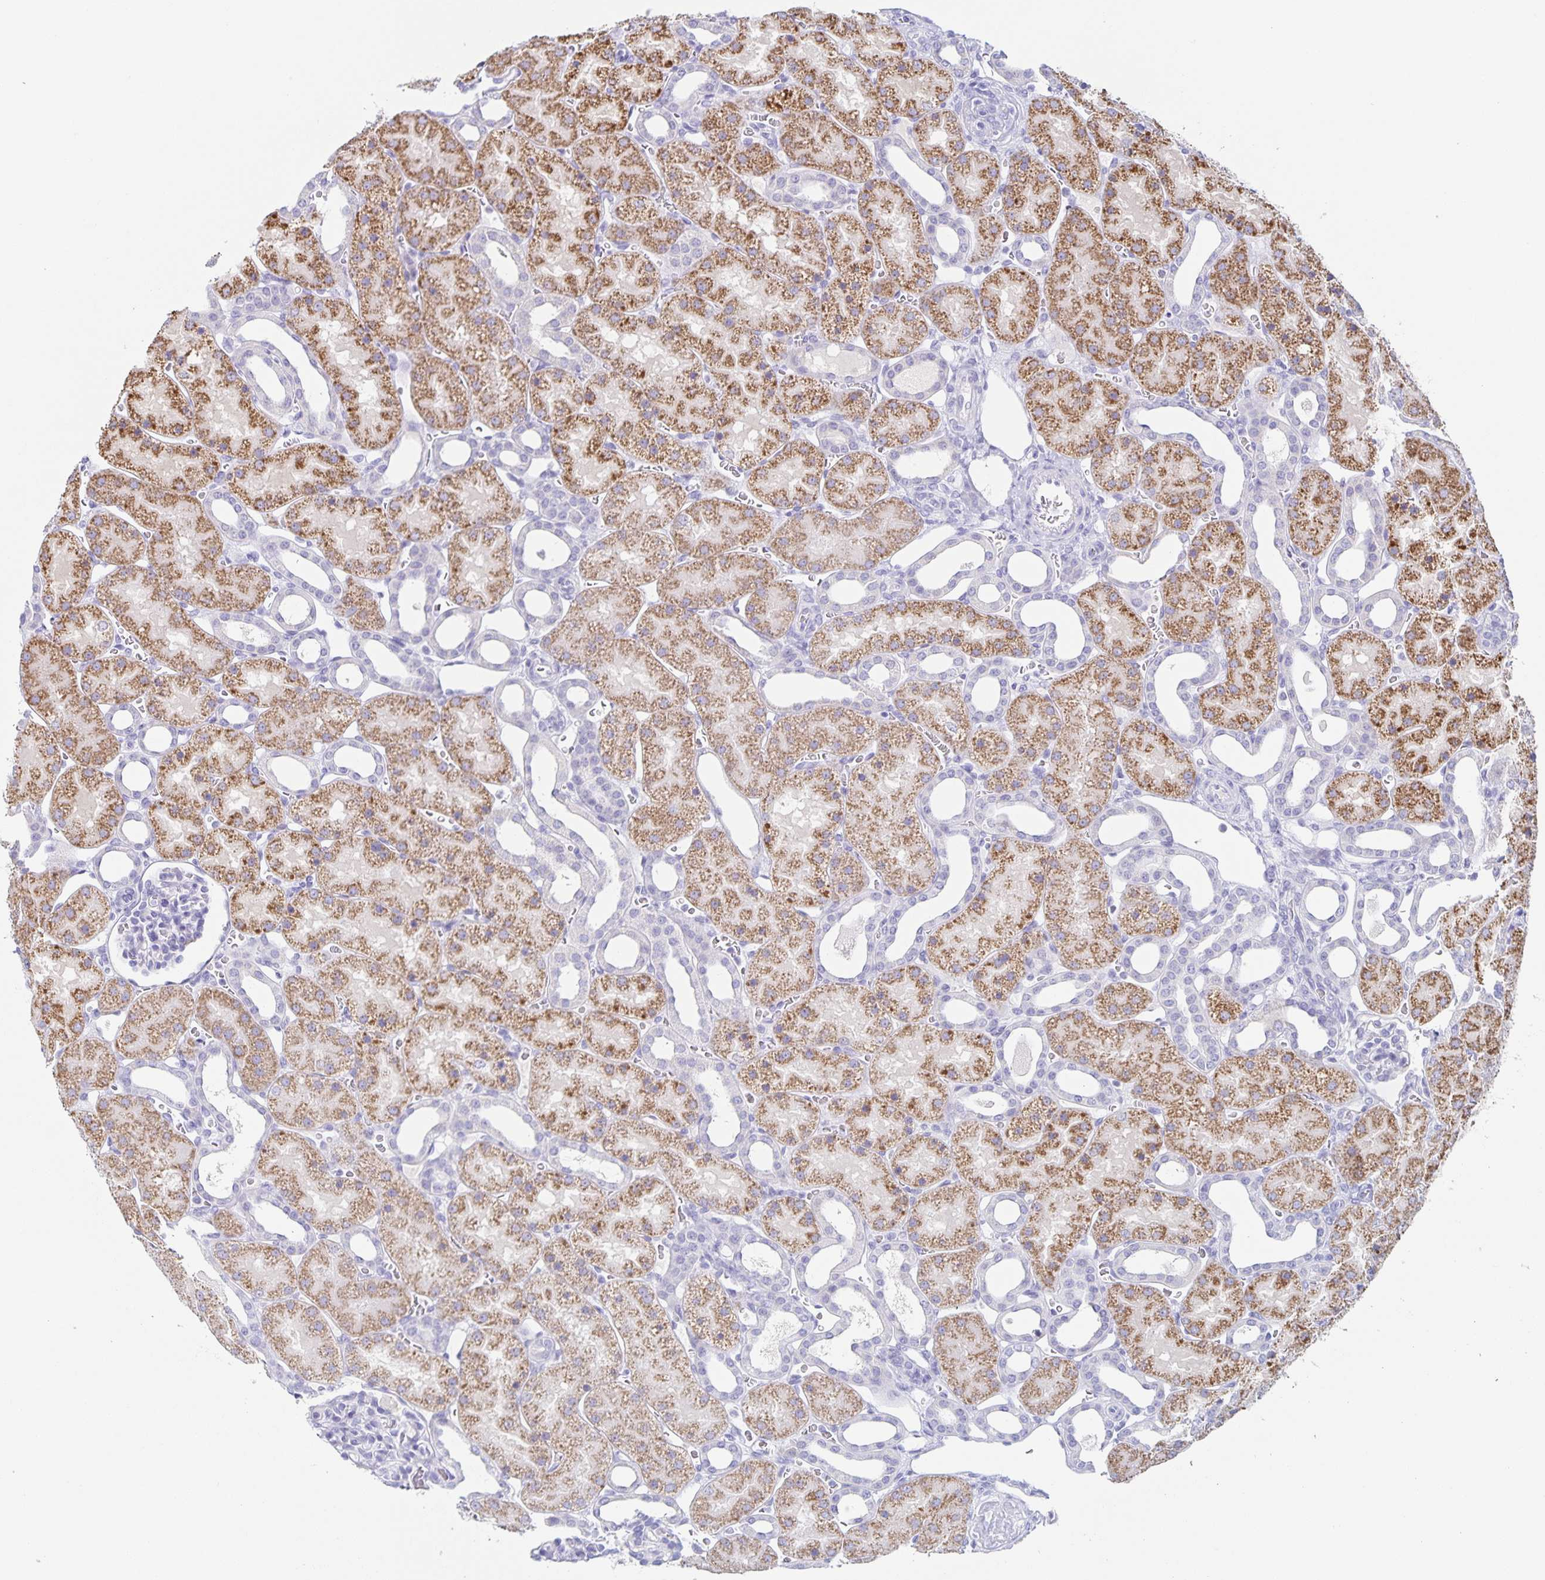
{"staining": {"intensity": "negative", "quantity": "none", "location": "none"}, "tissue": "kidney", "cell_type": "Cells in glomeruli", "image_type": "normal", "snomed": [{"axis": "morphology", "description": "Normal tissue, NOS"}, {"axis": "topography", "description": "Kidney"}], "caption": "Immunohistochemical staining of unremarkable kidney demonstrates no significant positivity in cells in glomeruli. (Immunohistochemistry, brightfield microscopy, high magnification).", "gene": "RPL36A", "patient": {"sex": "male", "age": 2}}